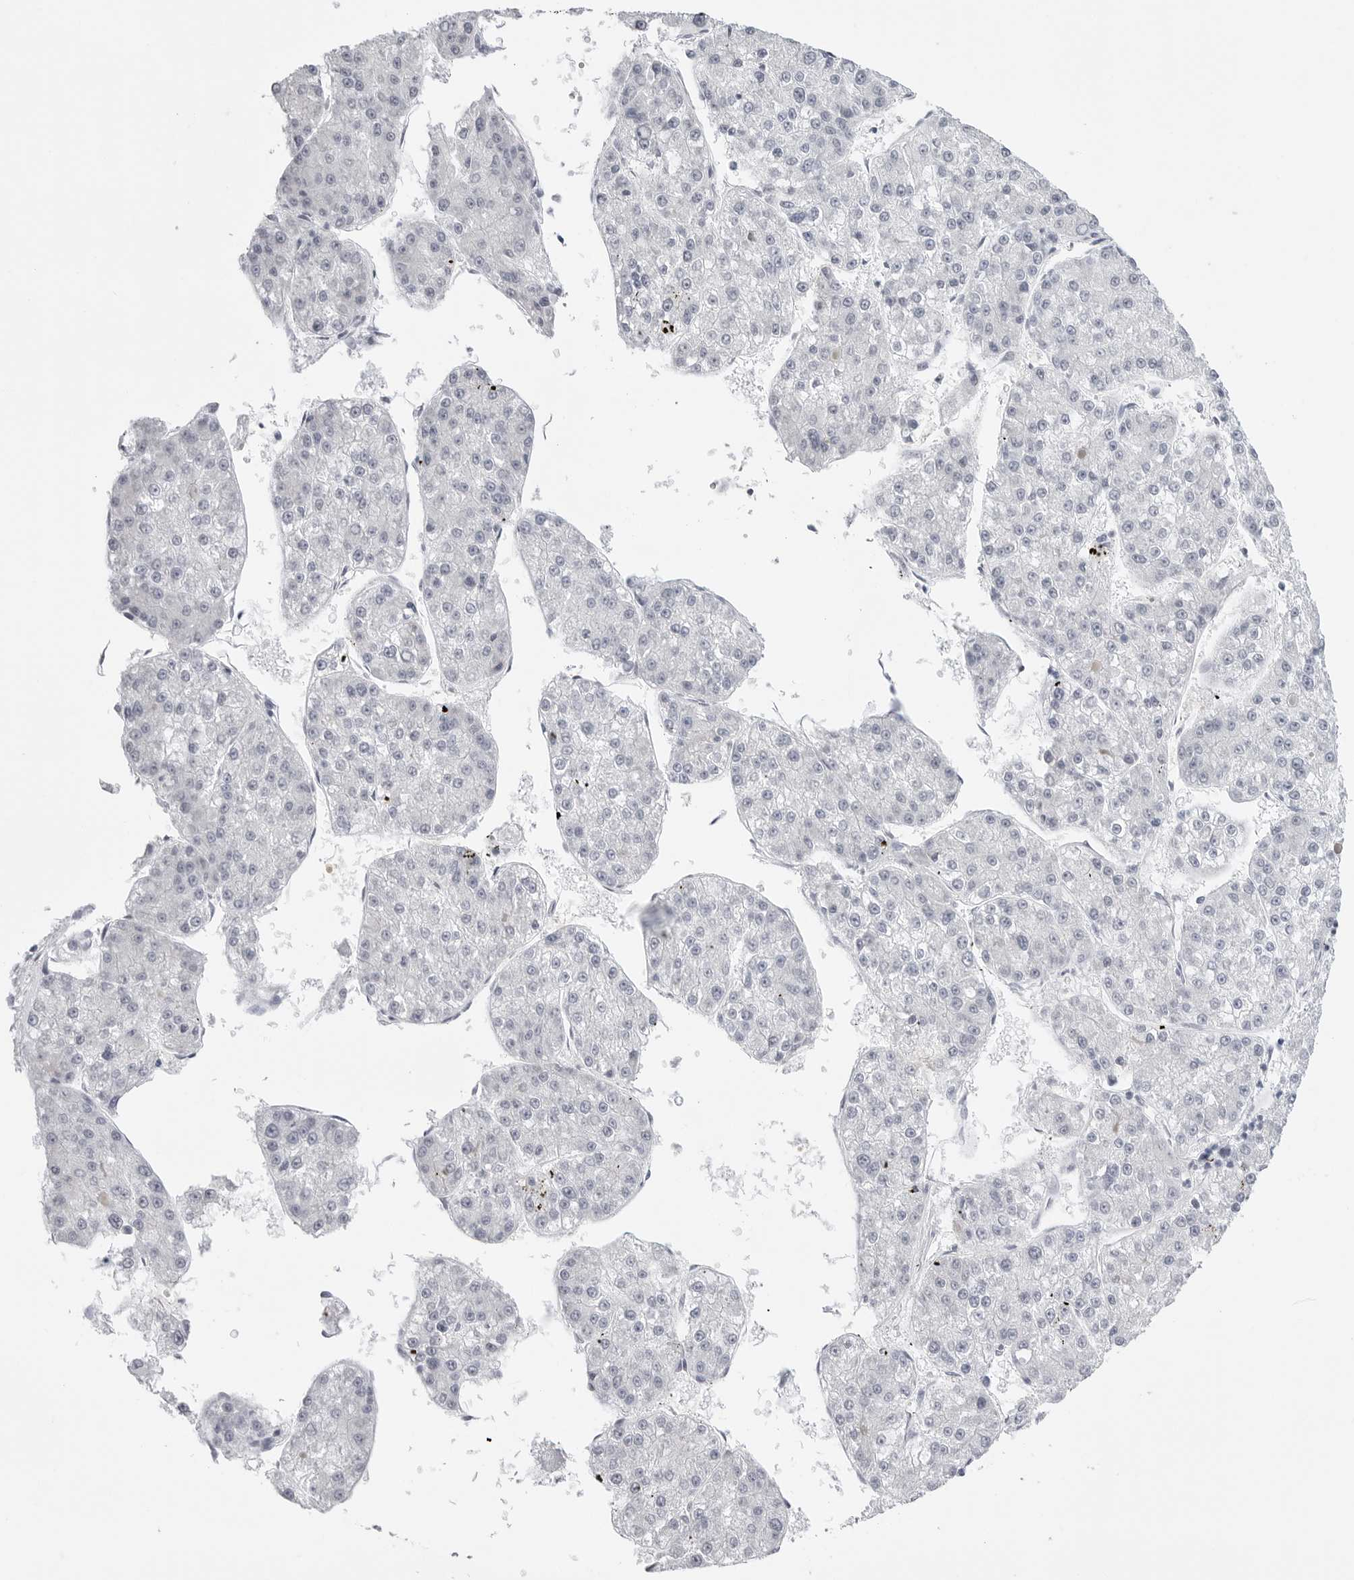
{"staining": {"intensity": "negative", "quantity": "none", "location": "none"}, "tissue": "liver cancer", "cell_type": "Tumor cells", "image_type": "cancer", "snomed": [{"axis": "morphology", "description": "Carcinoma, Hepatocellular, NOS"}, {"axis": "topography", "description": "Liver"}], "caption": "Hepatocellular carcinoma (liver) stained for a protein using immunohistochemistry shows no expression tumor cells.", "gene": "TSSK1B", "patient": {"sex": "female", "age": 73}}